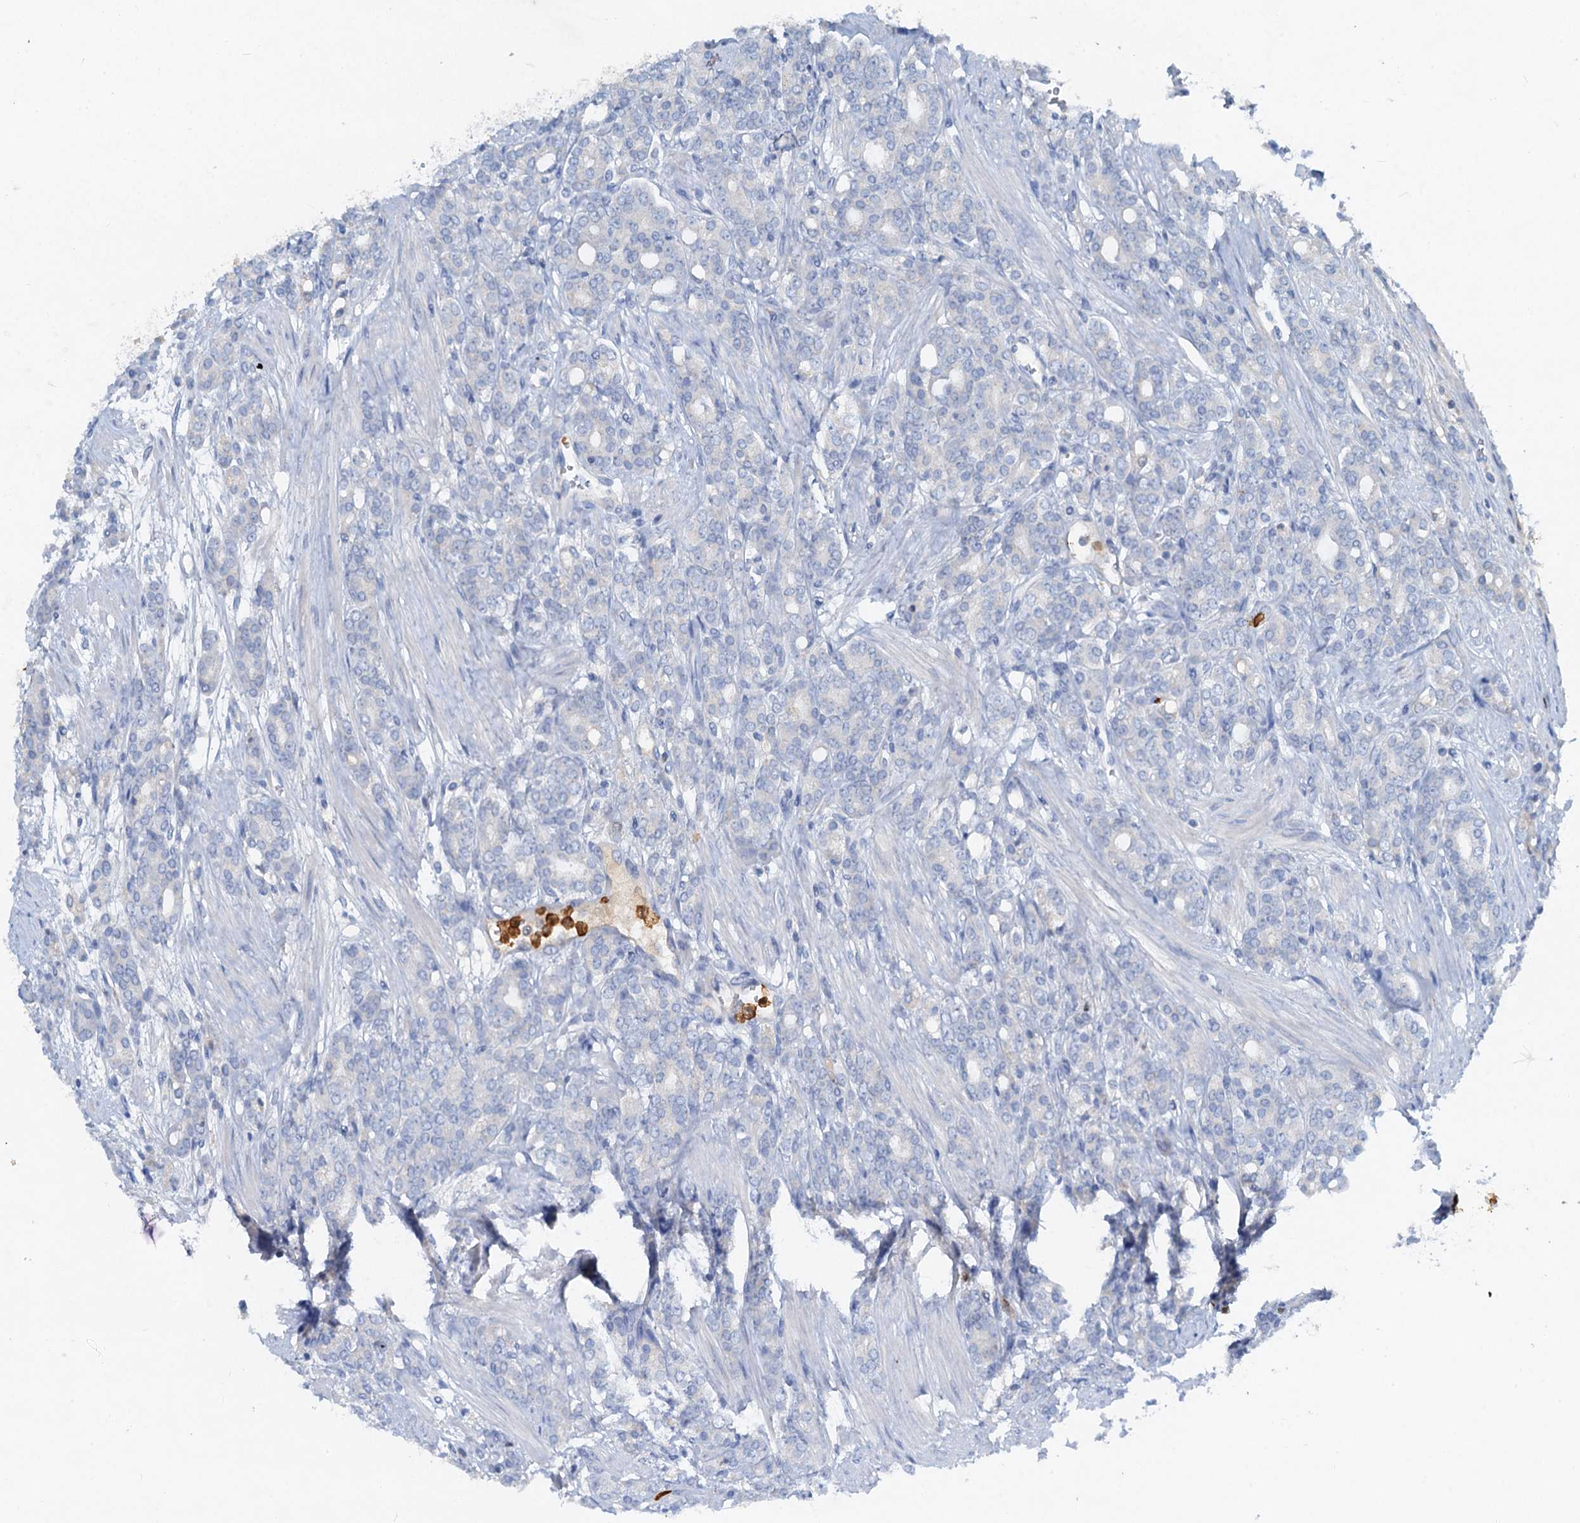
{"staining": {"intensity": "negative", "quantity": "none", "location": "none"}, "tissue": "prostate cancer", "cell_type": "Tumor cells", "image_type": "cancer", "snomed": [{"axis": "morphology", "description": "Adenocarcinoma, High grade"}, {"axis": "topography", "description": "Prostate"}], "caption": "Image shows no protein positivity in tumor cells of prostate high-grade adenocarcinoma tissue.", "gene": "OTOA", "patient": {"sex": "male", "age": 62}}